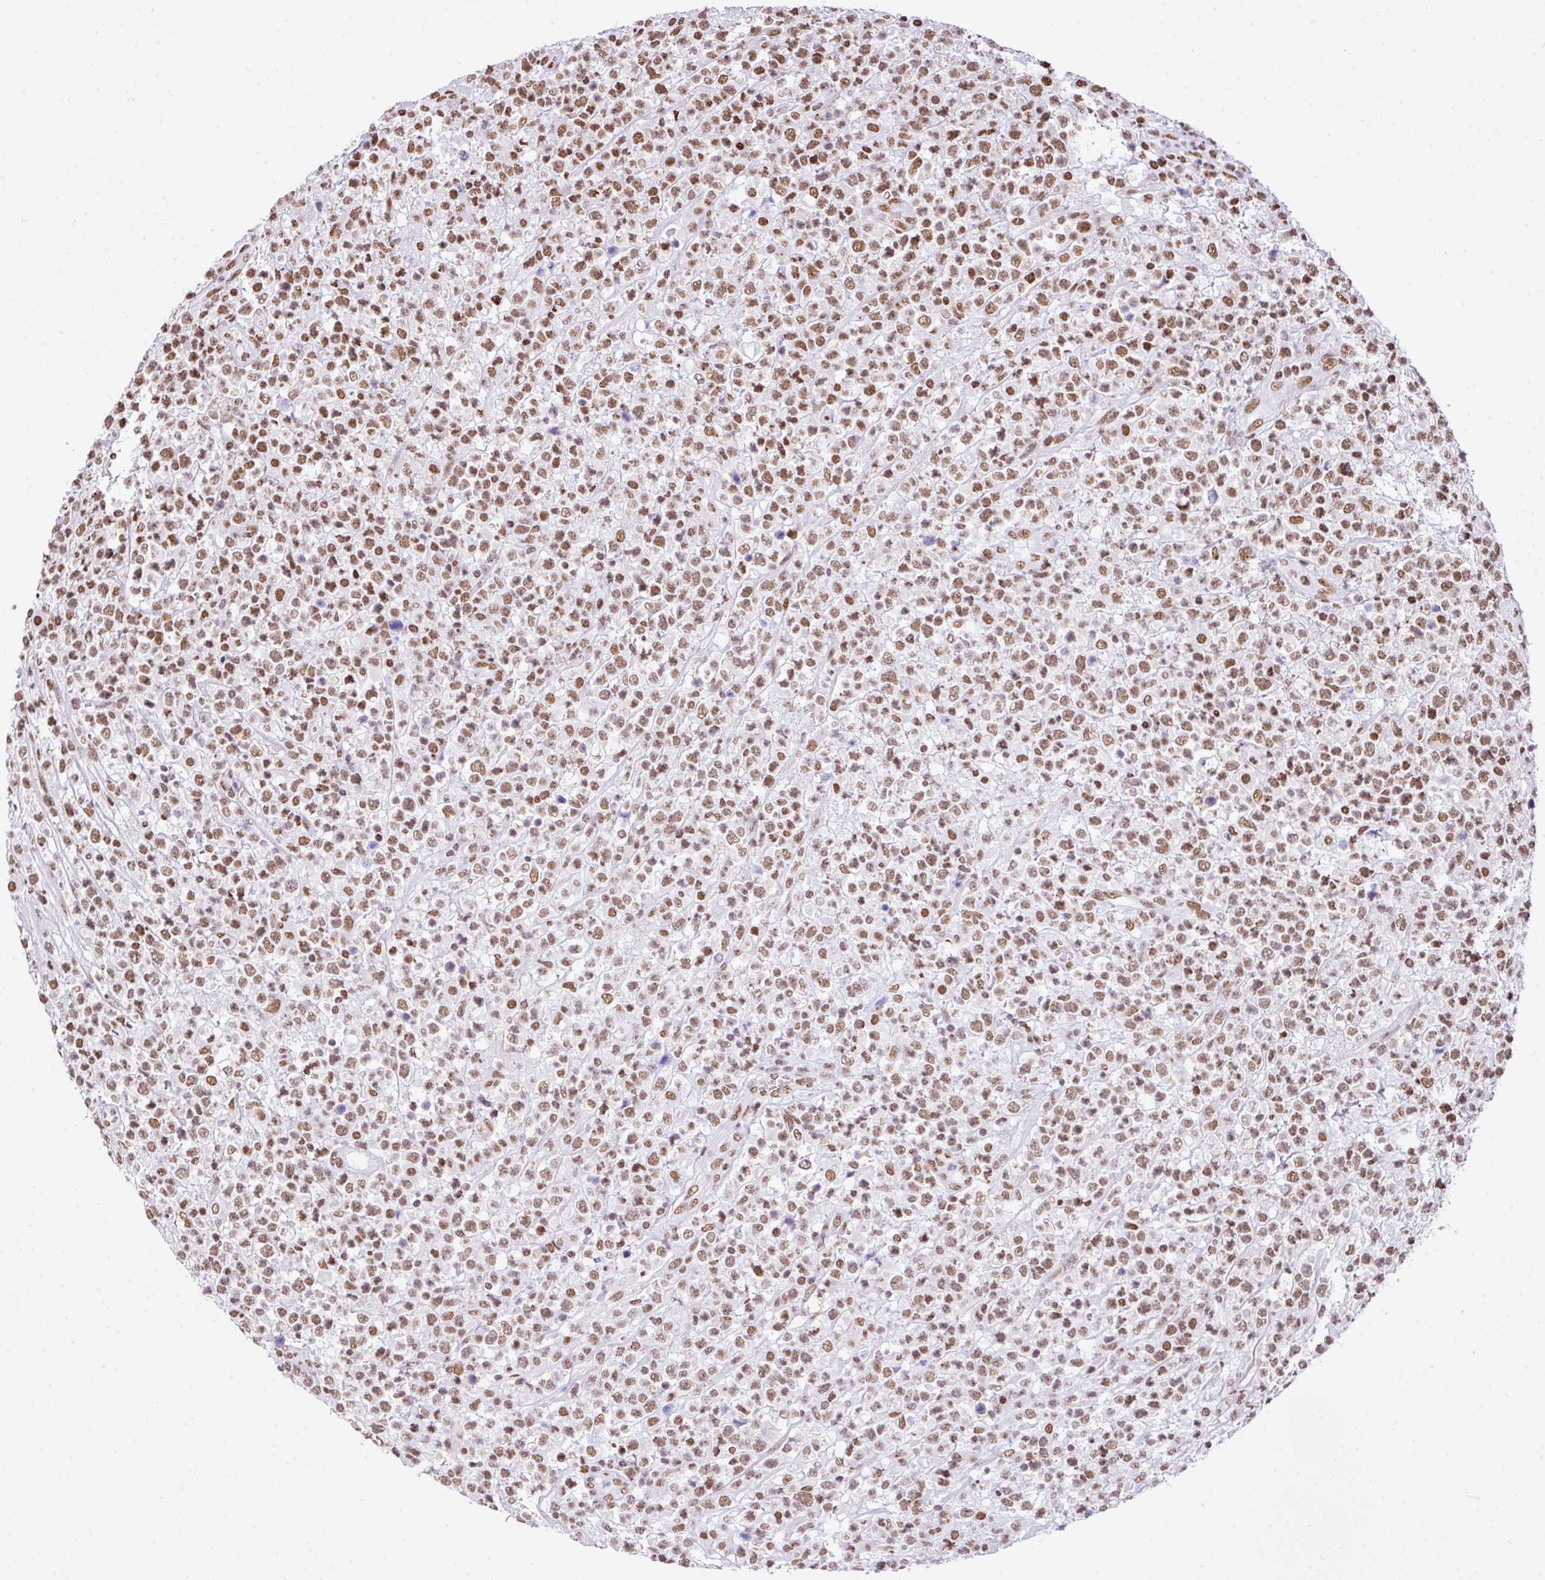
{"staining": {"intensity": "moderate", "quantity": ">75%", "location": "nuclear"}, "tissue": "lymphoma", "cell_type": "Tumor cells", "image_type": "cancer", "snomed": [{"axis": "morphology", "description": "Malignant lymphoma, non-Hodgkin's type, High grade"}, {"axis": "topography", "description": "Colon"}], "caption": "Malignant lymphoma, non-Hodgkin's type (high-grade) stained with immunohistochemistry (IHC) displays moderate nuclear positivity in approximately >75% of tumor cells. (DAB = brown stain, brightfield microscopy at high magnification).", "gene": "RARG", "patient": {"sex": "female", "age": 53}}